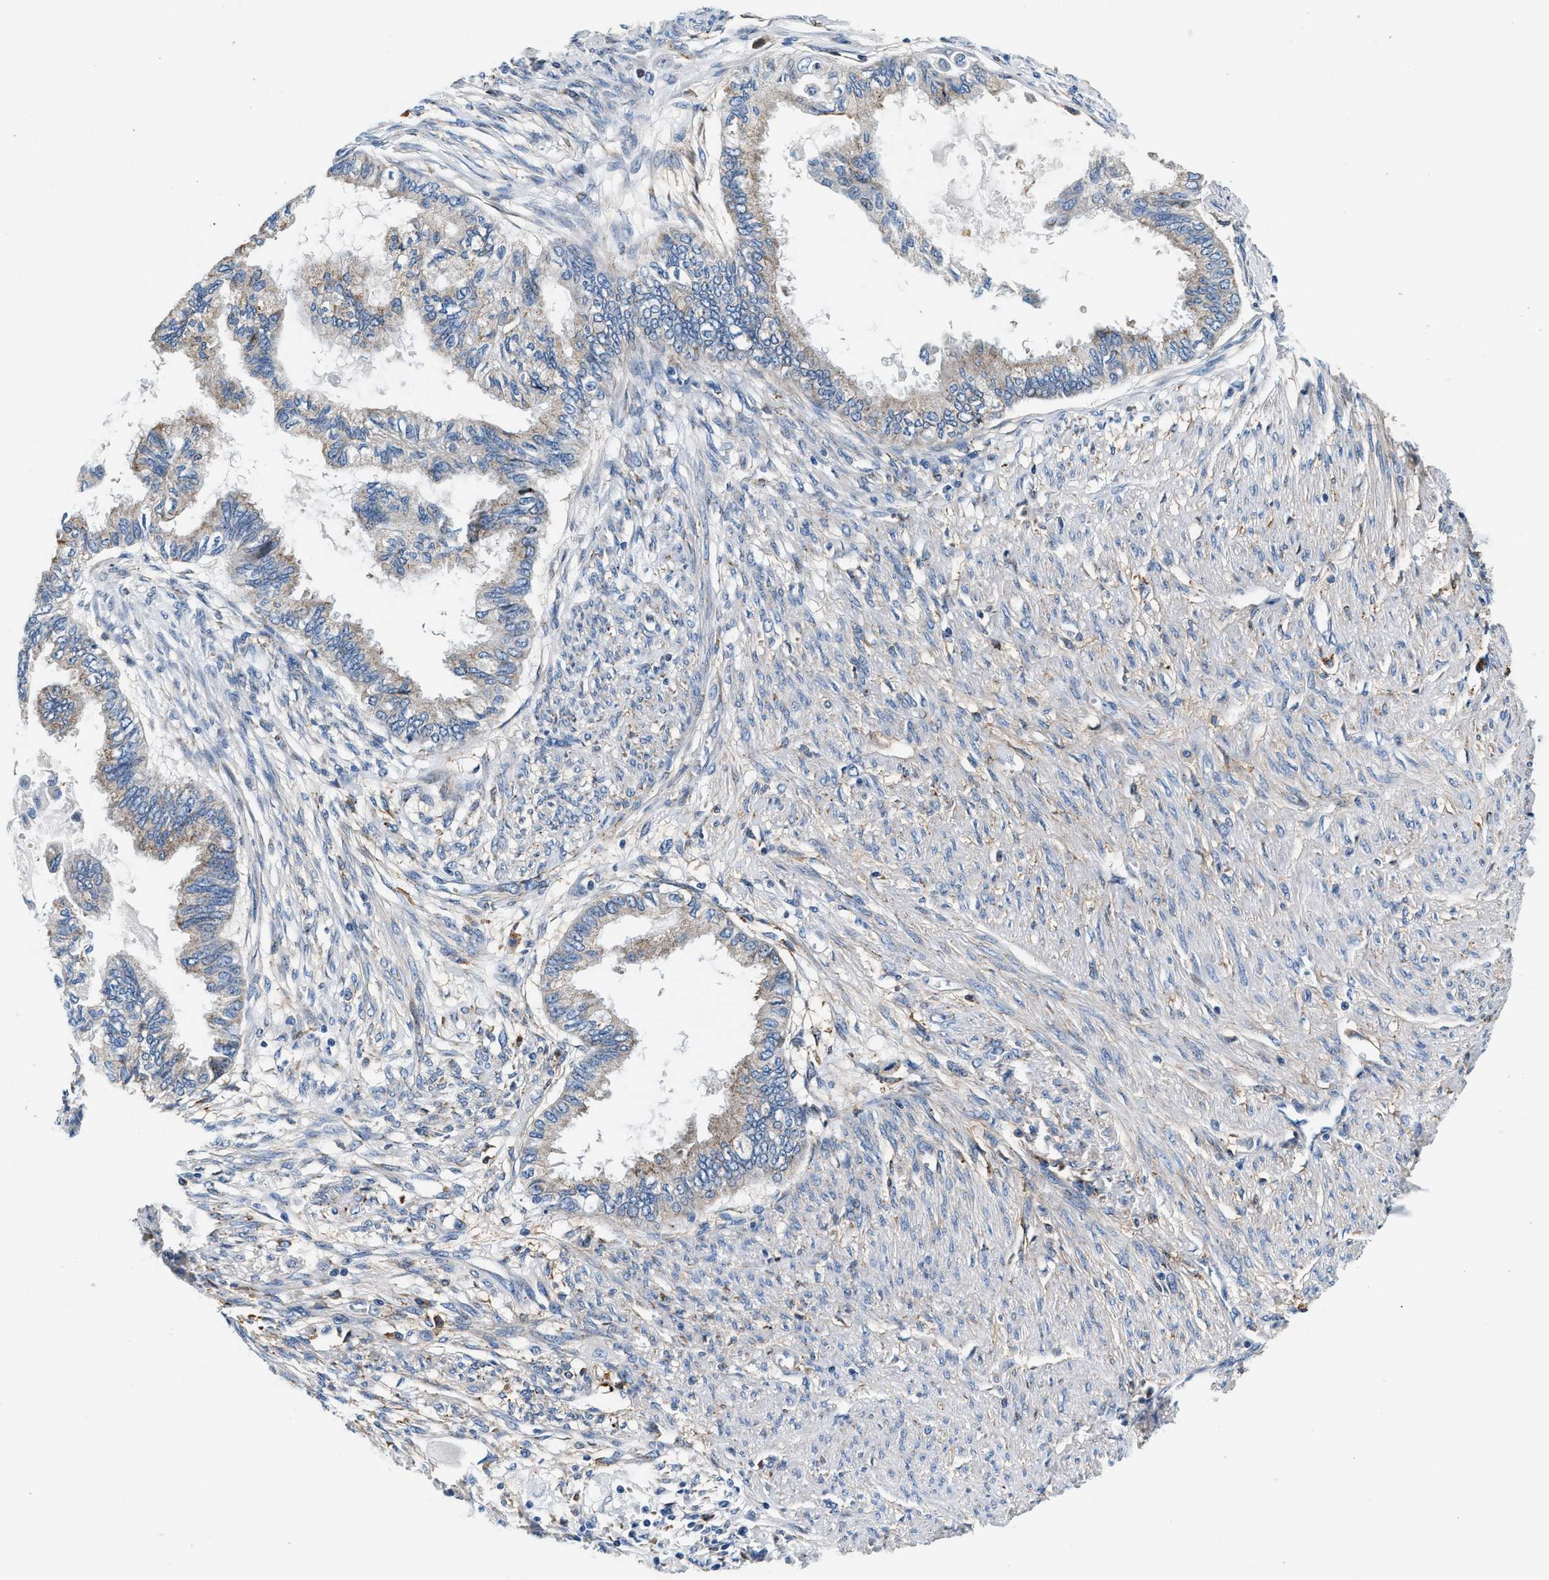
{"staining": {"intensity": "weak", "quantity": "<25%", "location": "cytoplasmic/membranous"}, "tissue": "cervical cancer", "cell_type": "Tumor cells", "image_type": "cancer", "snomed": [{"axis": "morphology", "description": "Normal tissue, NOS"}, {"axis": "morphology", "description": "Adenocarcinoma, NOS"}, {"axis": "topography", "description": "Cervix"}, {"axis": "topography", "description": "Endometrium"}], "caption": "Immunohistochemistry photomicrograph of neoplastic tissue: cervical adenocarcinoma stained with DAB demonstrates no significant protein expression in tumor cells.", "gene": "SLFN11", "patient": {"sex": "female", "age": 86}}